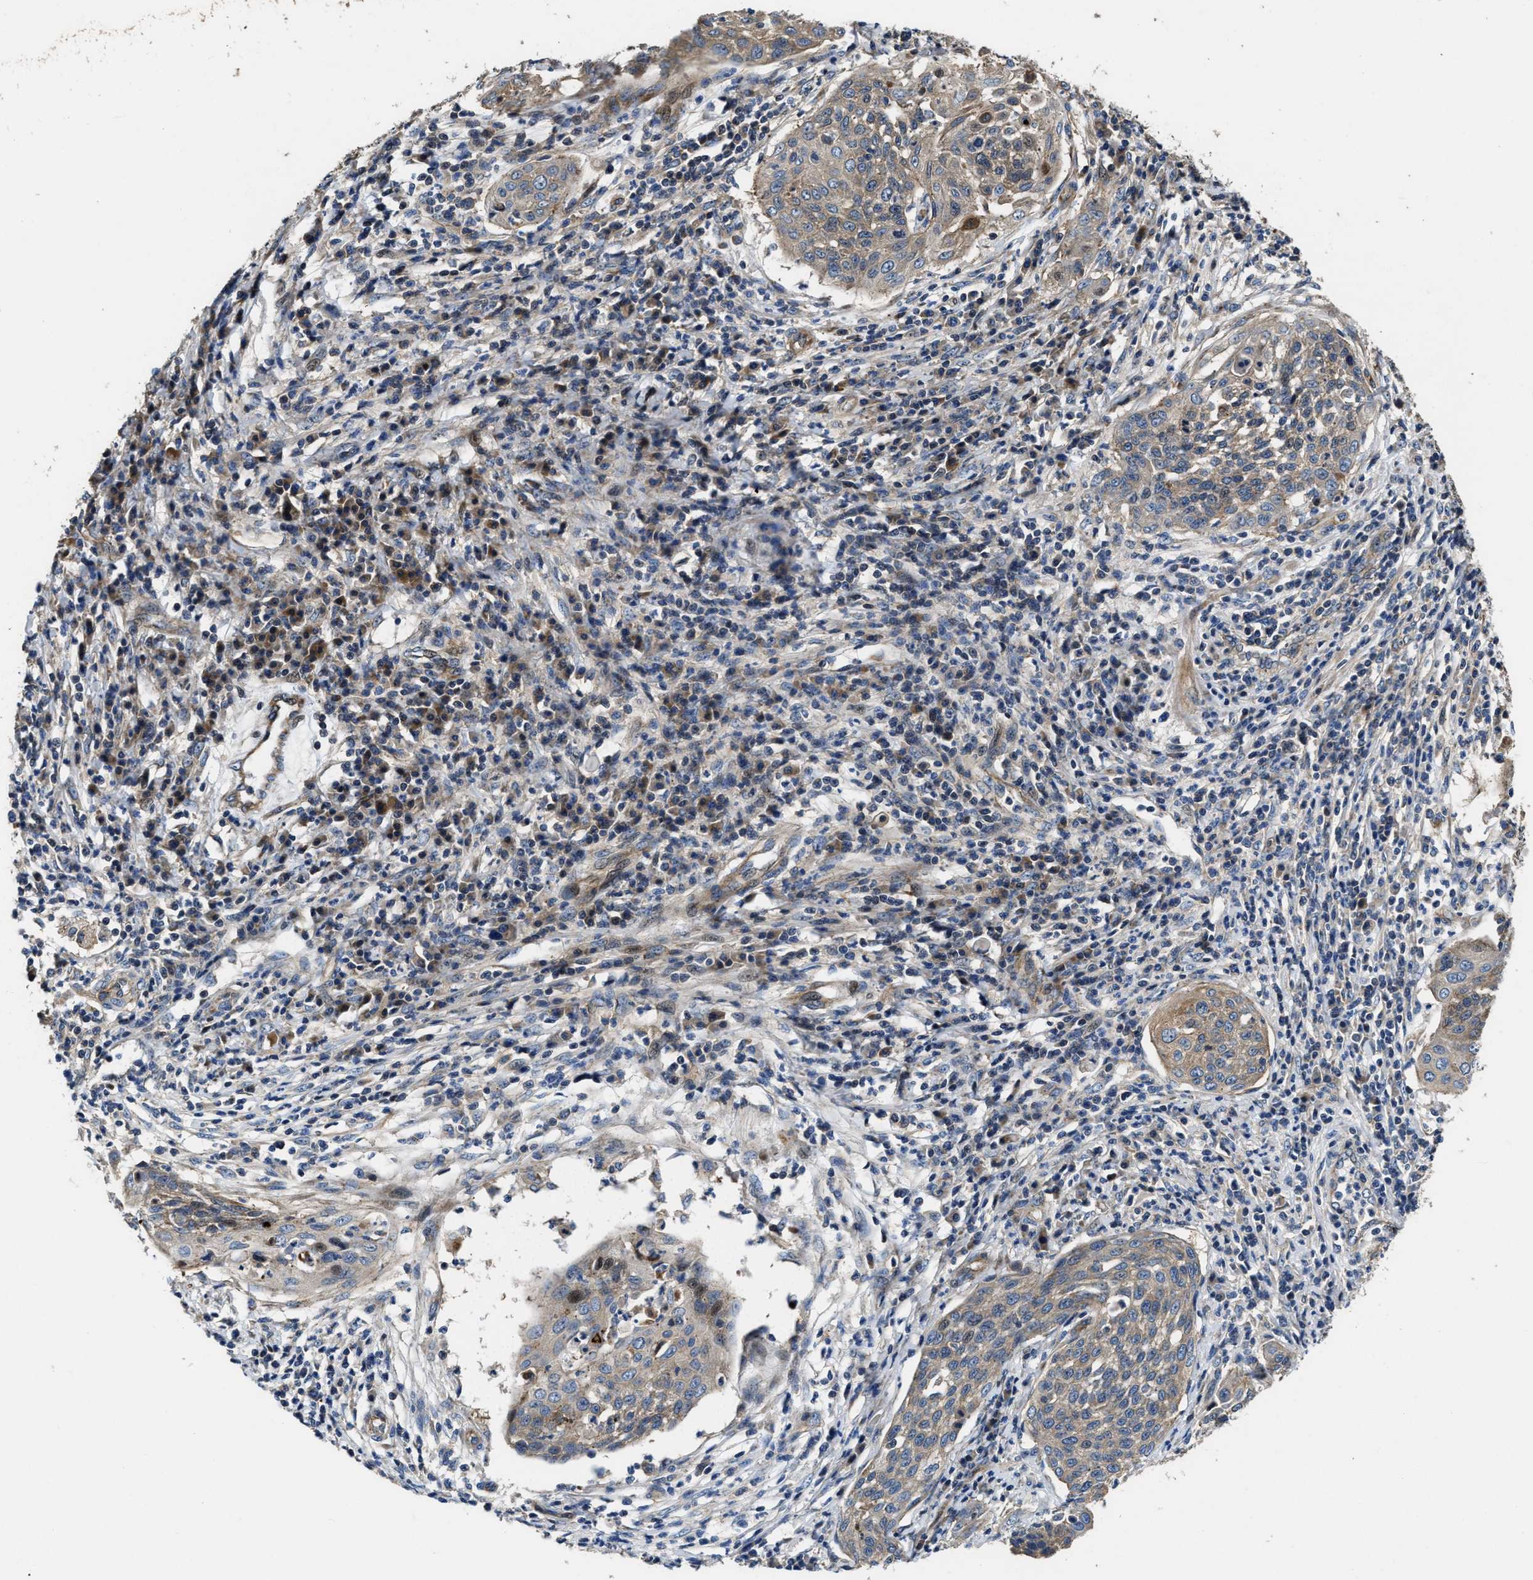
{"staining": {"intensity": "weak", "quantity": ">75%", "location": "cytoplasmic/membranous"}, "tissue": "cervical cancer", "cell_type": "Tumor cells", "image_type": "cancer", "snomed": [{"axis": "morphology", "description": "Squamous cell carcinoma, NOS"}, {"axis": "topography", "description": "Cervix"}], "caption": "Protein analysis of cervical cancer (squamous cell carcinoma) tissue demonstrates weak cytoplasmic/membranous staining in approximately >75% of tumor cells. The staining was performed using DAB to visualize the protein expression in brown, while the nuclei were stained in blue with hematoxylin (Magnification: 20x).", "gene": "PTAR1", "patient": {"sex": "female", "age": 34}}